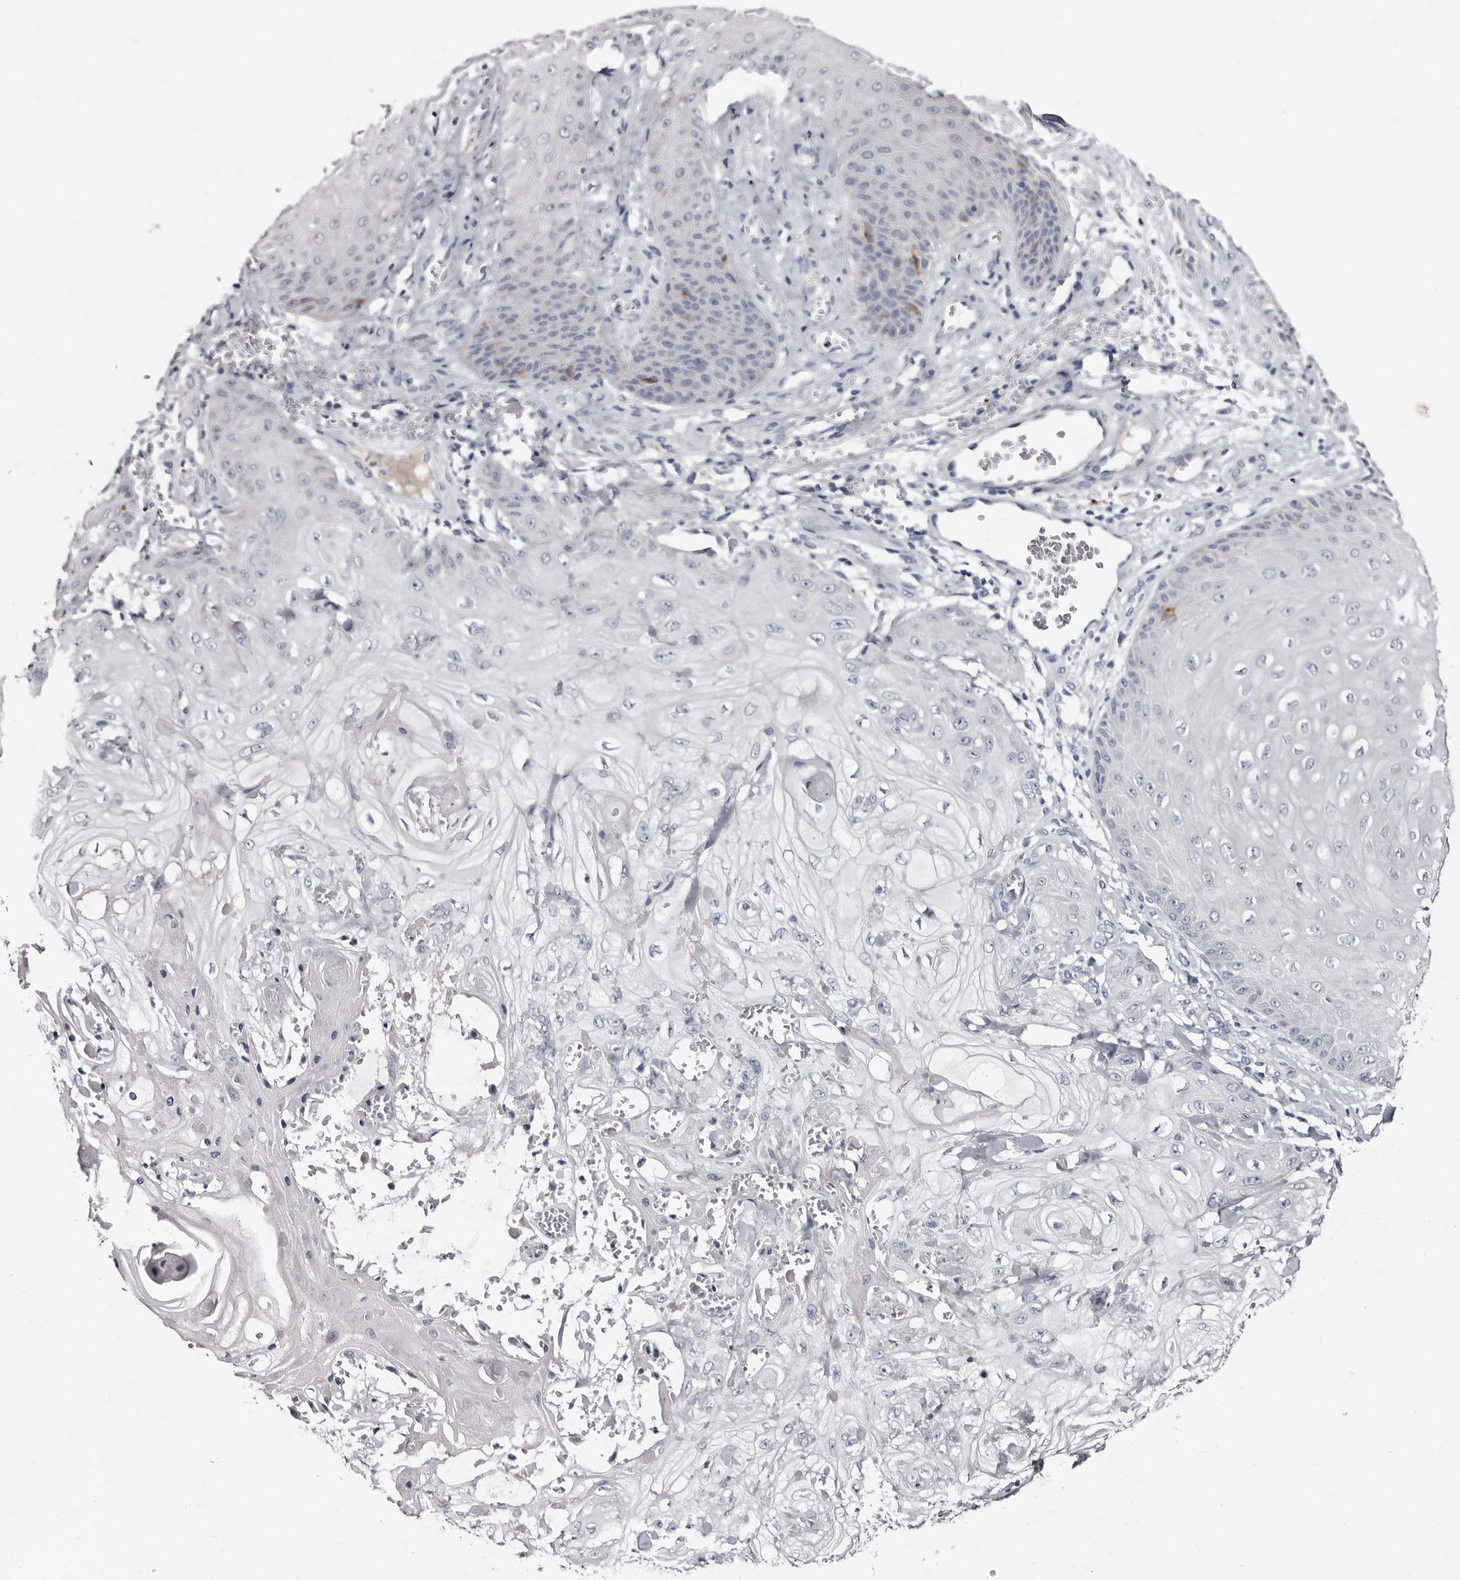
{"staining": {"intensity": "negative", "quantity": "none", "location": "none"}, "tissue": "skin cancer", "cell_type": "Tumor cells", "image_type": "cancer", "snomed": [{"axis": "morphology", "description": "Squamous cell carcinoma, NOS"}, {"axis": "topography", "description": "Skin"}], "caption": "Immunohistochemistry (IHC) of human skin cancer (squamous cell carcinoma) shows no positivity in tumor cells.", "gene": "TBC1D22B", "patient": {"sex": "male", "age": 74}}